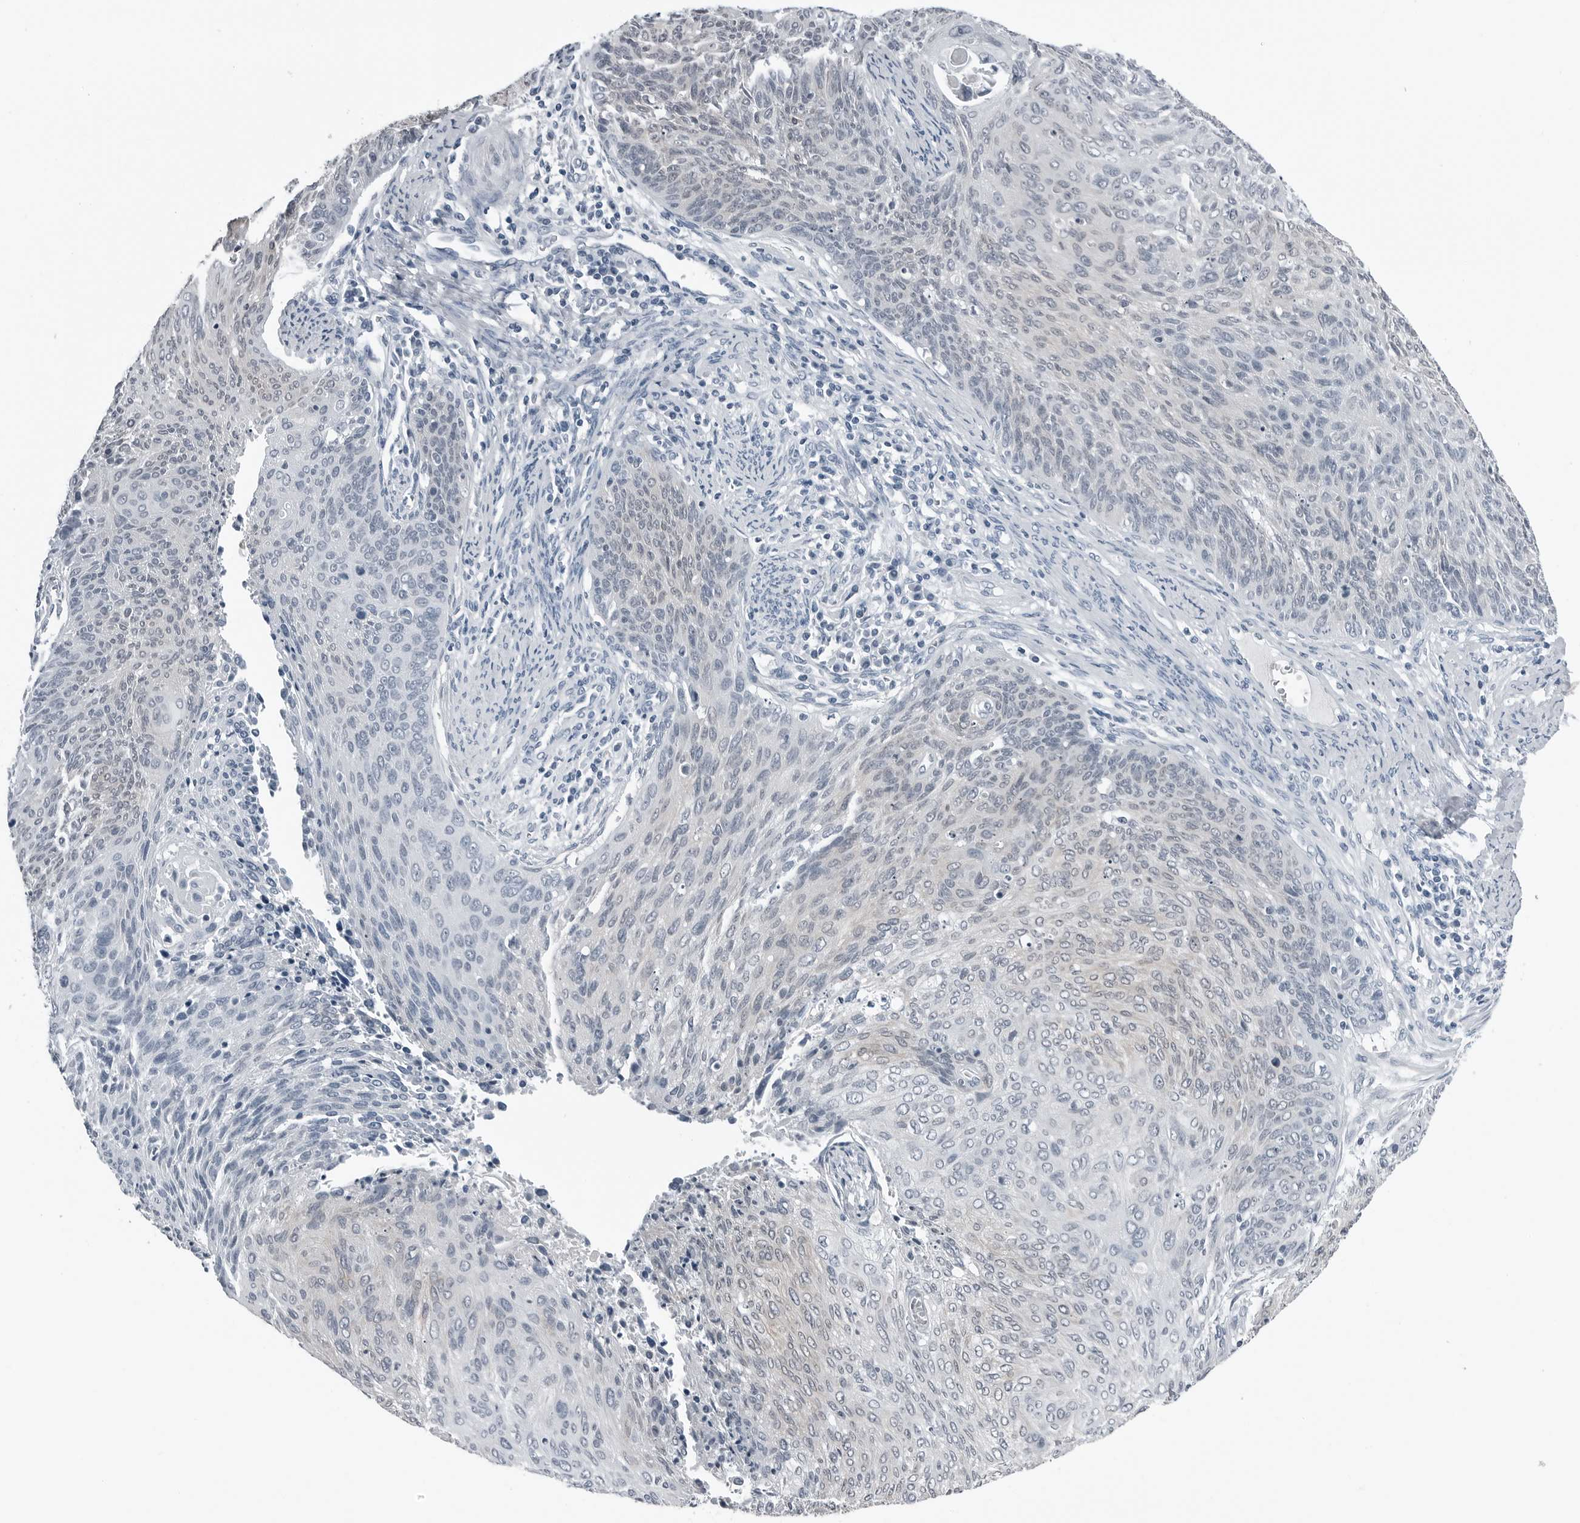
{"staining": {"intensity": "negative", "quantity": "none", "location": "none"}, "tissue": "cervical cancer", "cell_type": "Tumor cells", "image_type": "cancer", "snomed": [{"axis": "morphology", "description": "Squamous cell carcinoma, NOS"}, {"axis": "topography", "description": "Cervix"}], "caption": "IHC of cervical cancer reveals no staining in tumor cells. (Stains: DAB immunohistochemistry (IHC) with hematoxylin counter stain, Microscopy: brightfield microscopy at high magnification).", "gene": "SPINK1", "patient": {"sex": "female", "age": 55}}